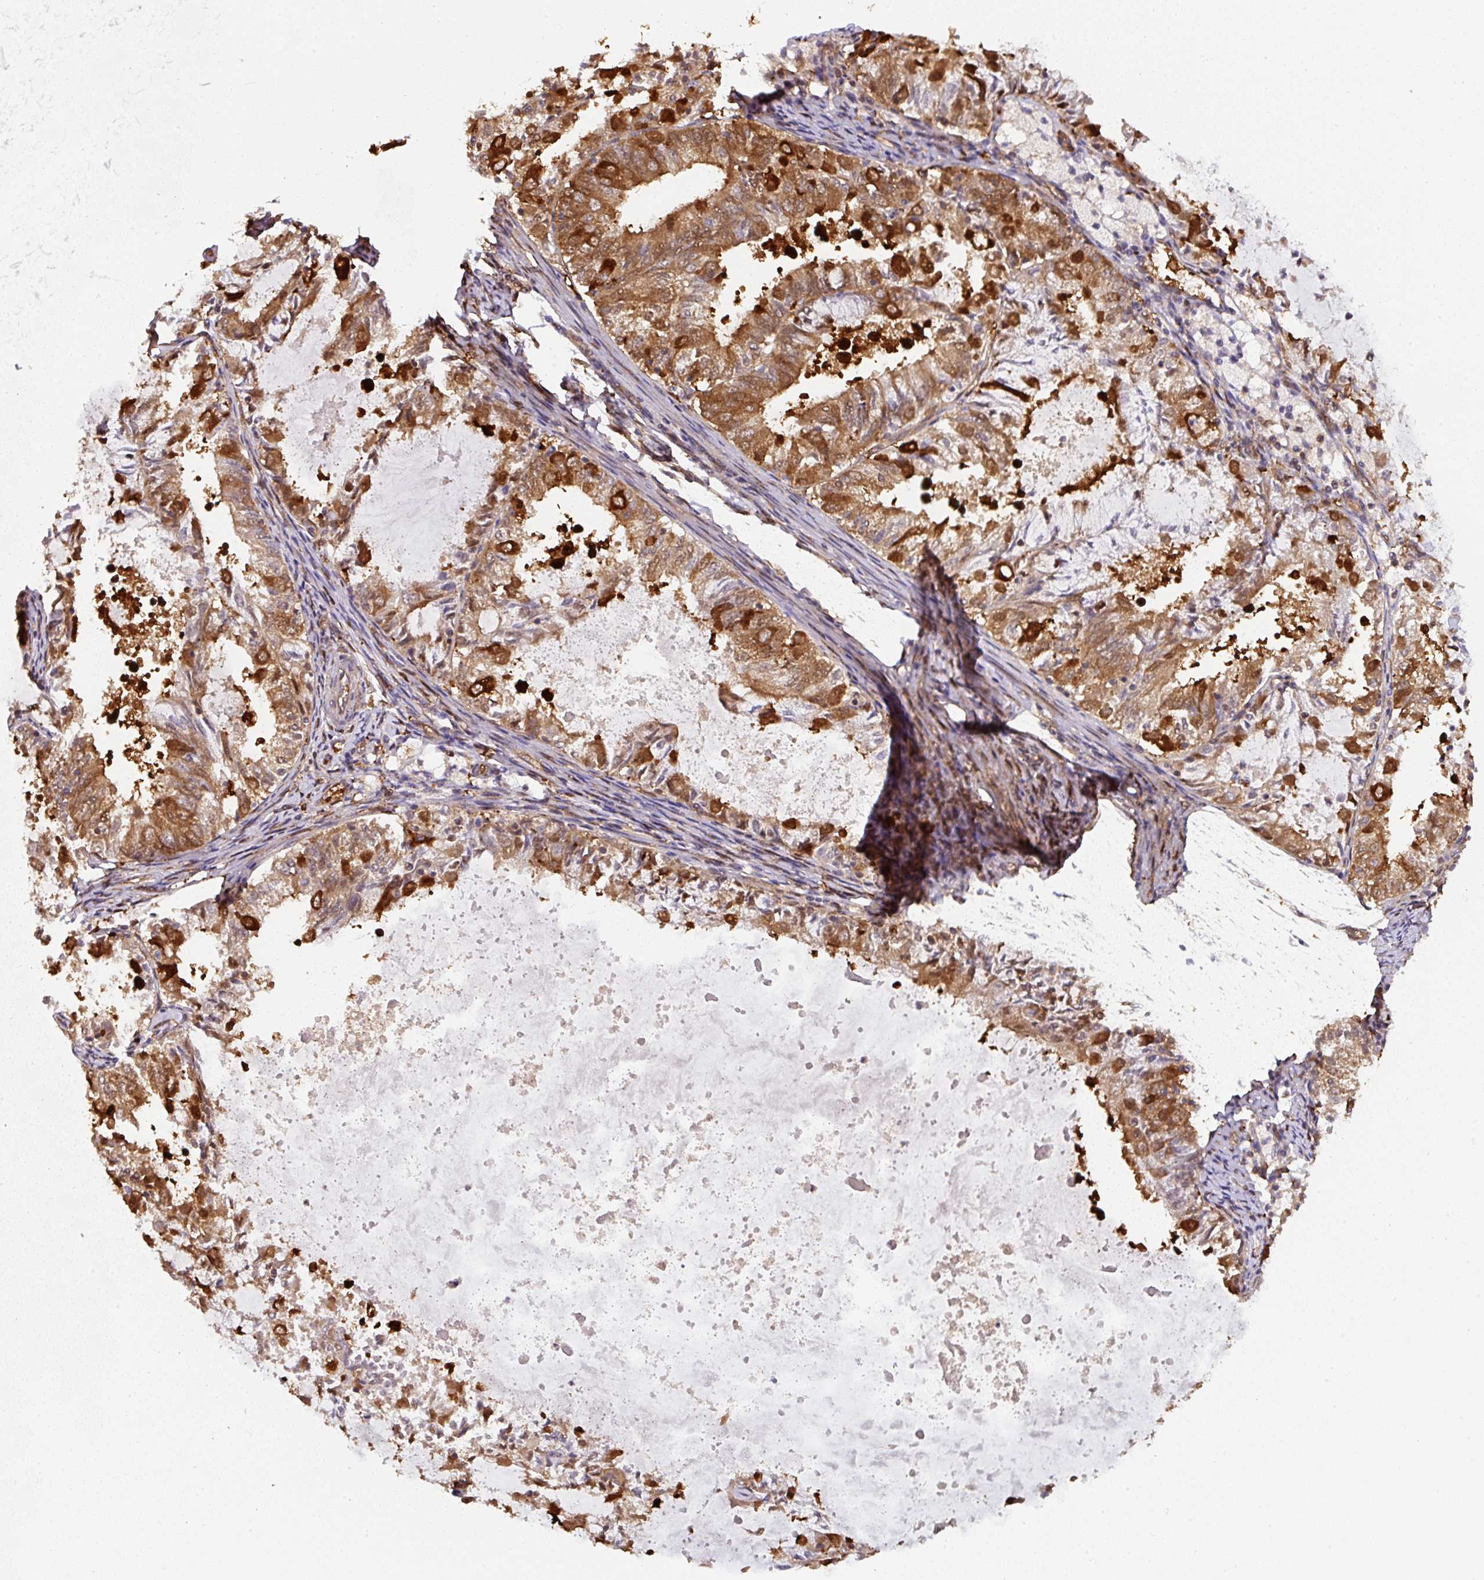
{"staining": {"intensity": "strong", "quantity": "25%-75%", "location": "cytoplasmic/membranous"}, "tissue": "endometrial cancer", "cell_type": "Tumor cells", "image_type": "cancer", "snomed": [{"axis": "morphology", "description": "Adenocarcinoma, NOS"}, {"axis": "topography", "description": "Endometrium"}], "caption": "Immunohistochemical staining of endometrial cancer shows strong cytoplasmic/membranous protein expression in about 25%-75% of tumor cells. The staining was performed using DAB (3,3'-diaminobenzidine), with brown indicating positive protein expression. Nuclei are stained blue with hematoxylin.", "gene": "ST13", "patient": {"sex": "female", "age": 57}}